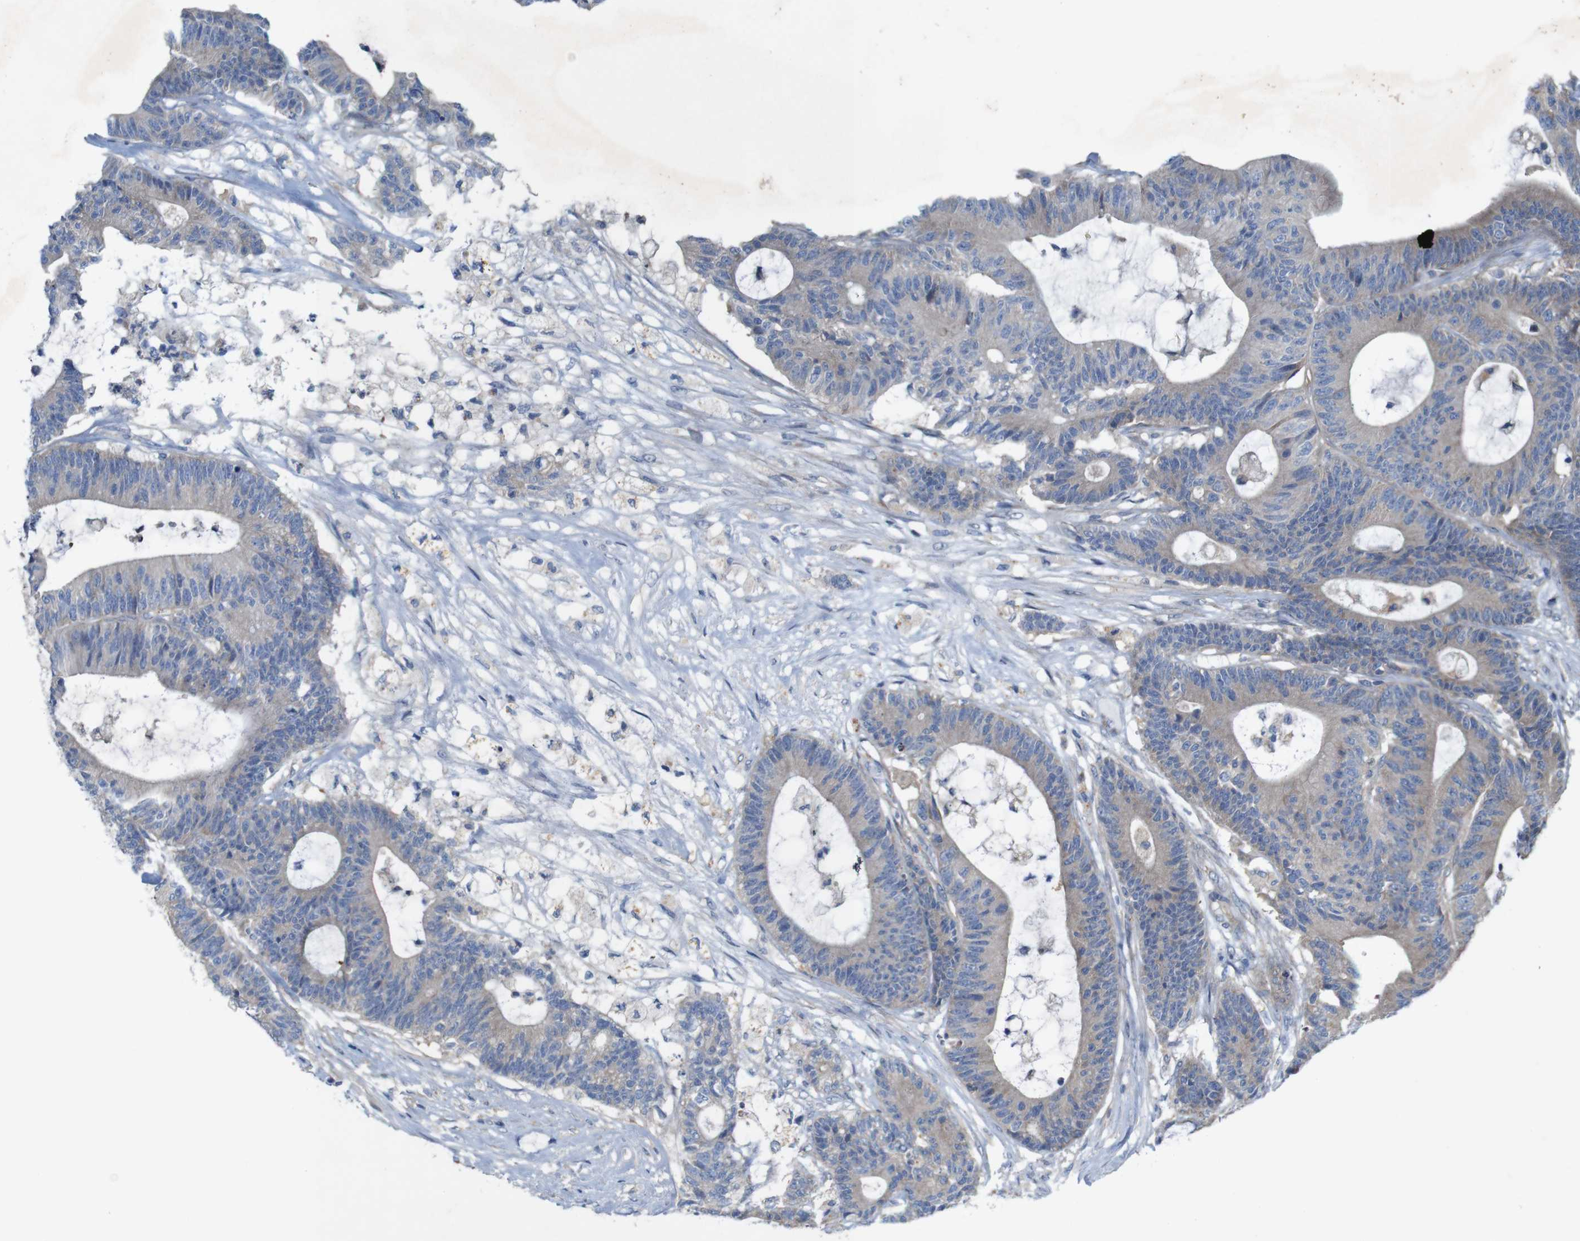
{"staining": {"intensity": "weak", "quantity": ">75%", "location": "cytoplasmic/membranous"}, "tissue": "colorectal cancer", "cell_type": "Tumor cells", "image_type": "cancer", "snomed": [{"axis": "morphology", "description": "Adenocarcinoma, NOS"}, {"axis": "topography", "description": "Colon"}], "caption": "Colorectal cancer tissue shows weak cytoplasmic/membranous expression in about >75% of tumor cells", "gene": "SIGLEC8", "patient": {"sex": "female", "age": 84}}